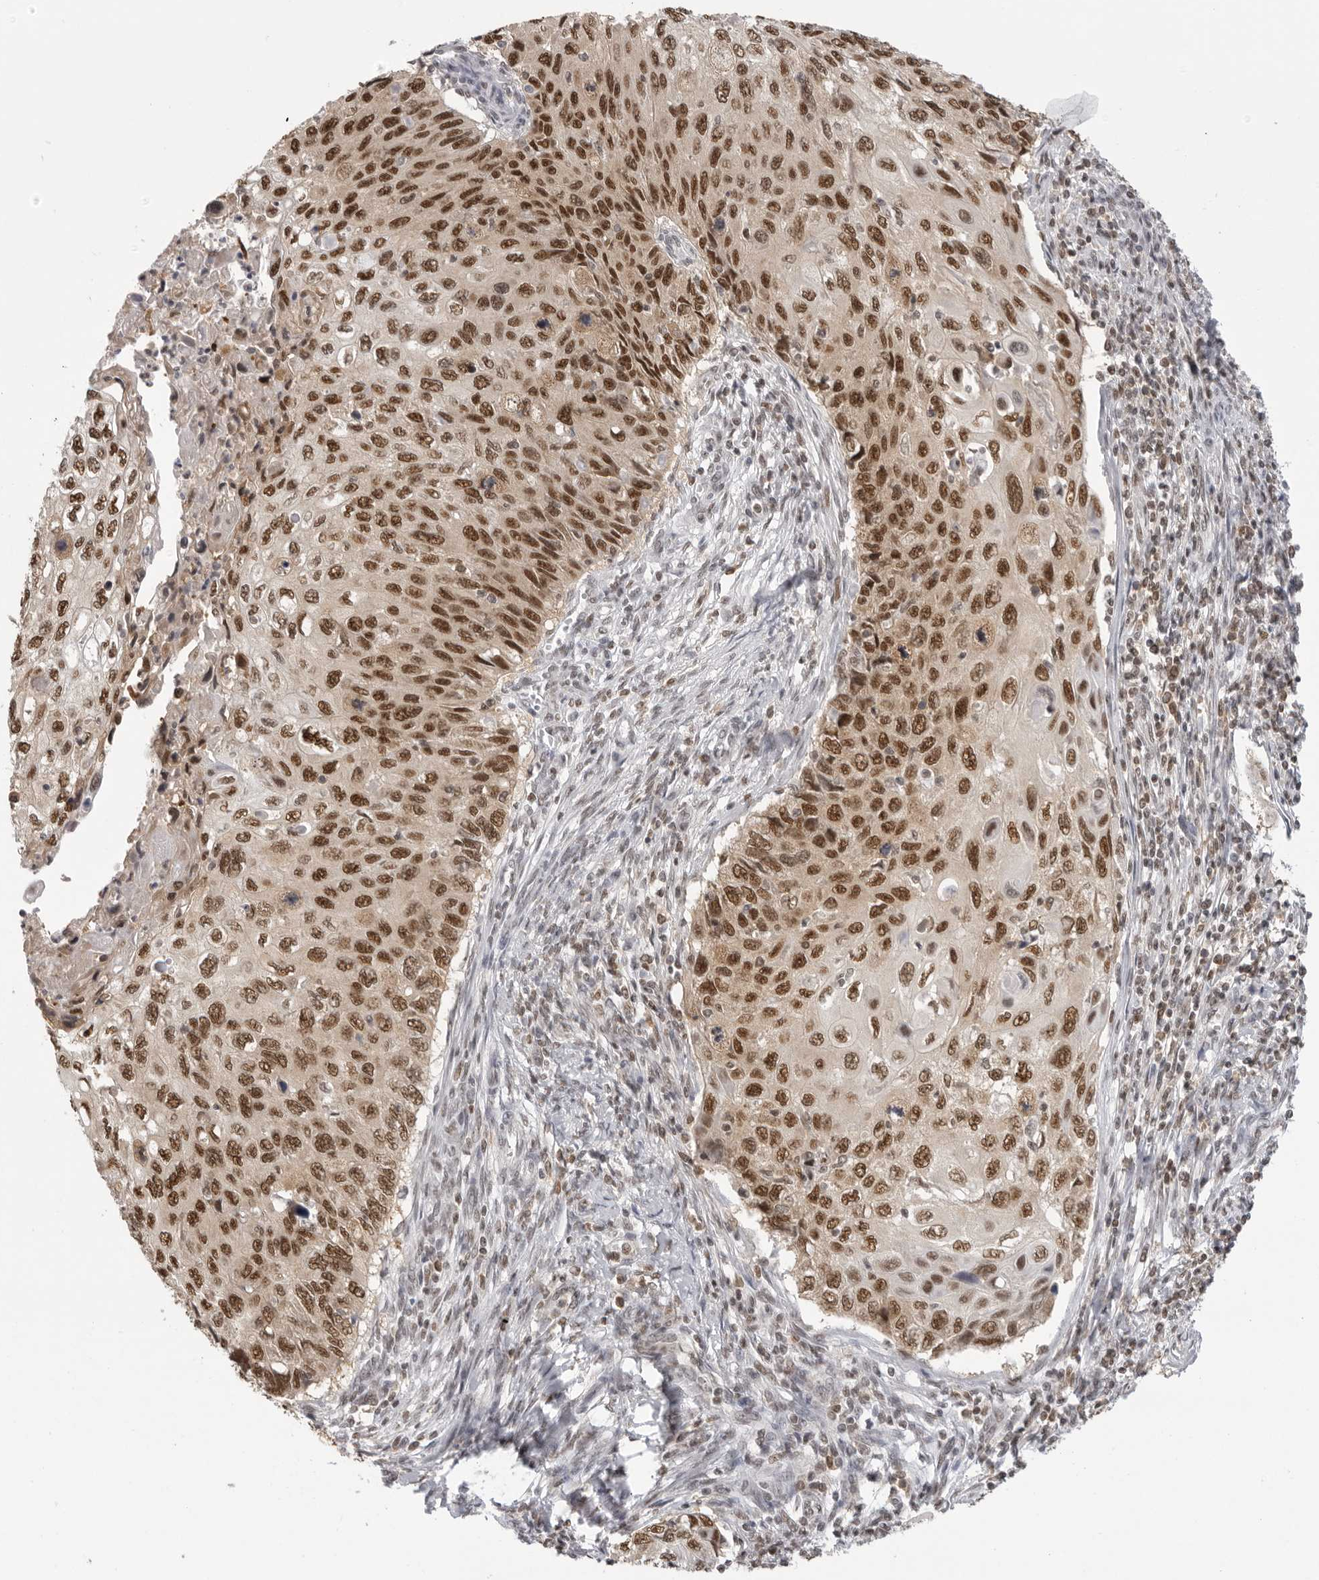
{"staining": {"intensity": "strong", "quantity": ">75%", "location": "nuclear"}, "tissue": "cervical cancer", "cell_type": "Tumor cells", "image_type": "cancer", "snomed": [{"axis": "morphology", "description": "Squamous cell carcinoma, NOS"}, {"axis": "topography", "description": "Cervix"}], "caption": "Cervical squamous cell carcinoma tissue demonstrates strong nuclear expression in about >75% of tumor cells The staining was performed using DAB (3,3'-diaminobenzidine) to visualize the protein expression in brown, while the nuclei were stained in blue with hematoxylin (Magnification: 20x).", "gene": "RPA2", "patient": {"sex": "female", "age": 70}}